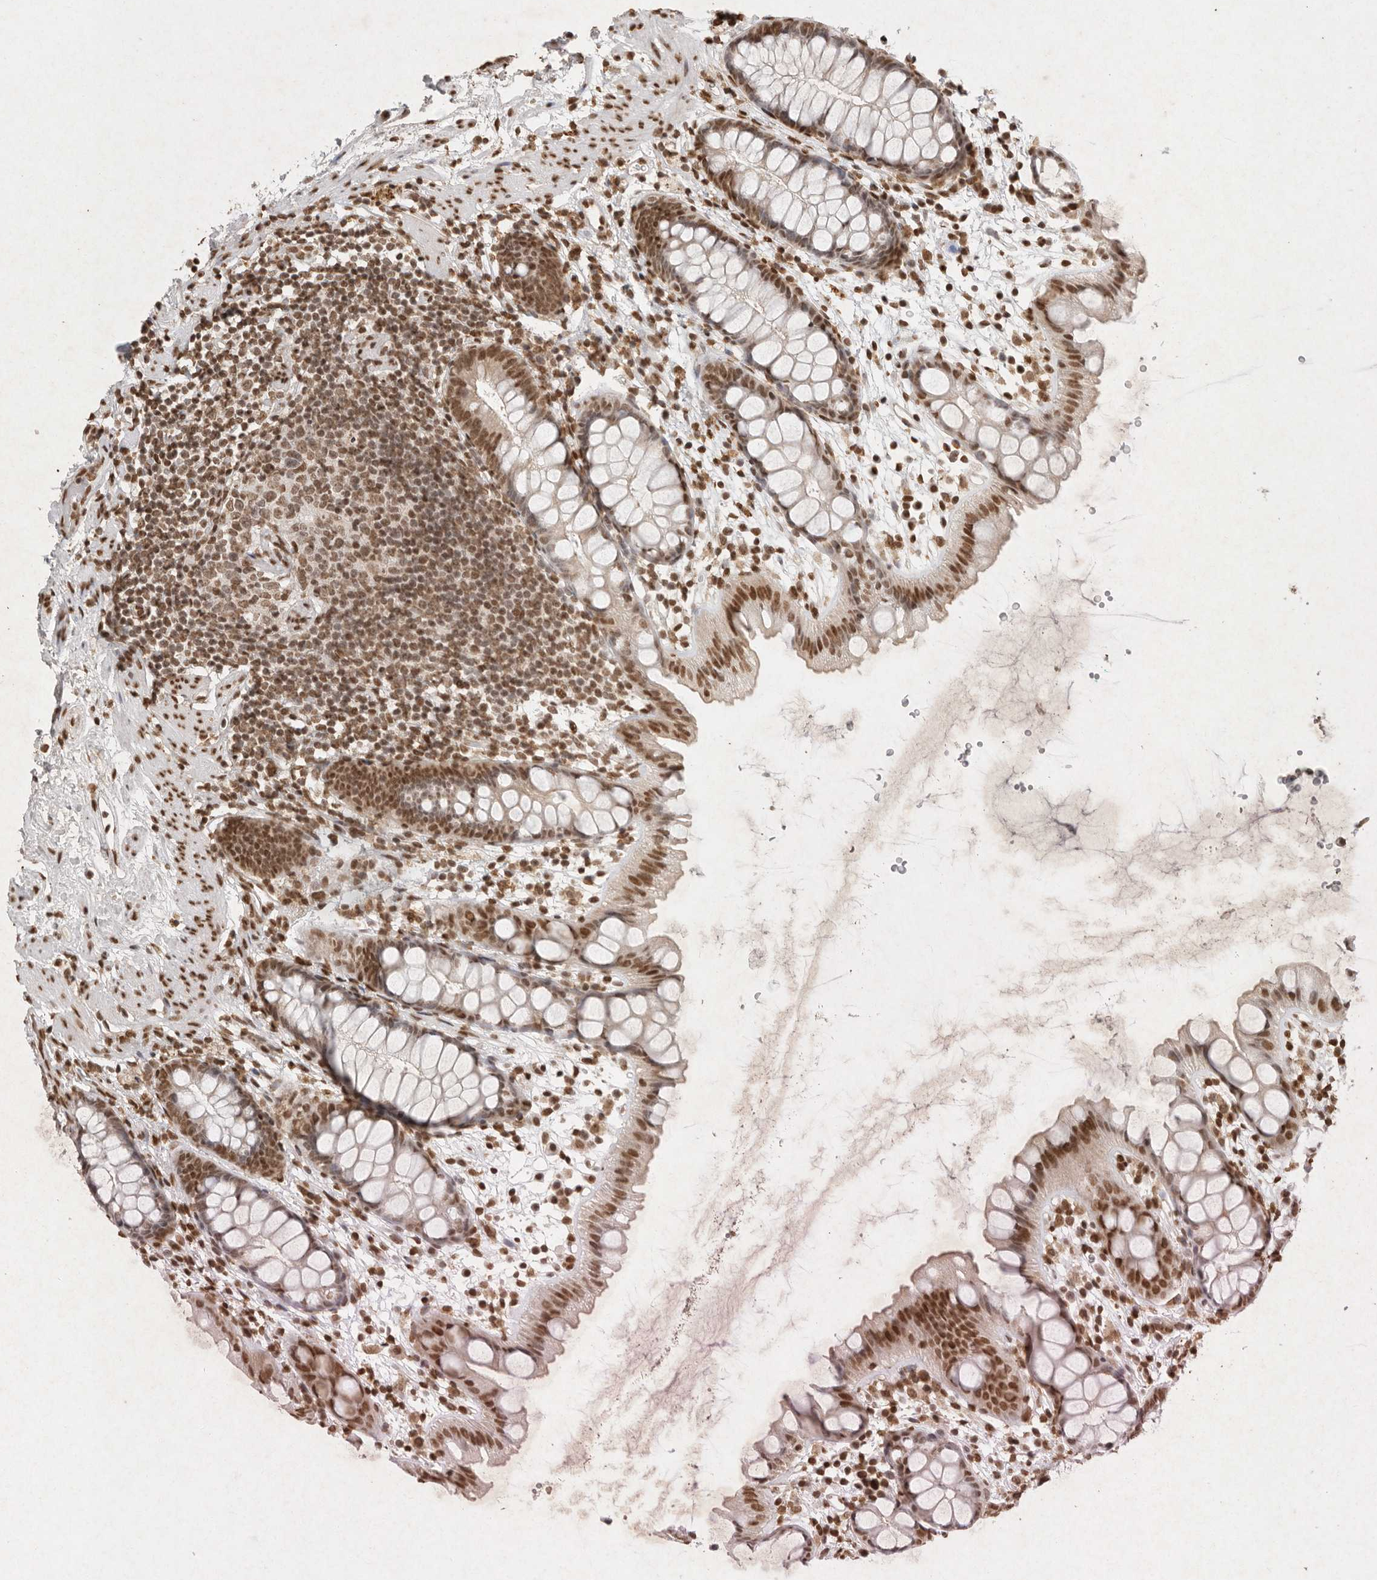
{"staining": {"intensity": "strong", "quantity": ">75%", "location": "nuclear"}, "tissue": "rectum", "cell_type": "Glandular cells", "image_type": "normal", "snomed": [{"axis": "morphology", "description": "Normal tissue, NOS"}, {"axis": "topography", "description": "Rectum"}], "caption": "High-power microscopy captured an immunohistochemistry (IHC) micrograph of benign rectum, revealing strong nuclear positivity in about >75% of glandular cells. (brown staining indicates protein expression, while blue staining denotes nuclei).", "gene": "NKX3", "patient": {"sex": "female", "age": 65}}